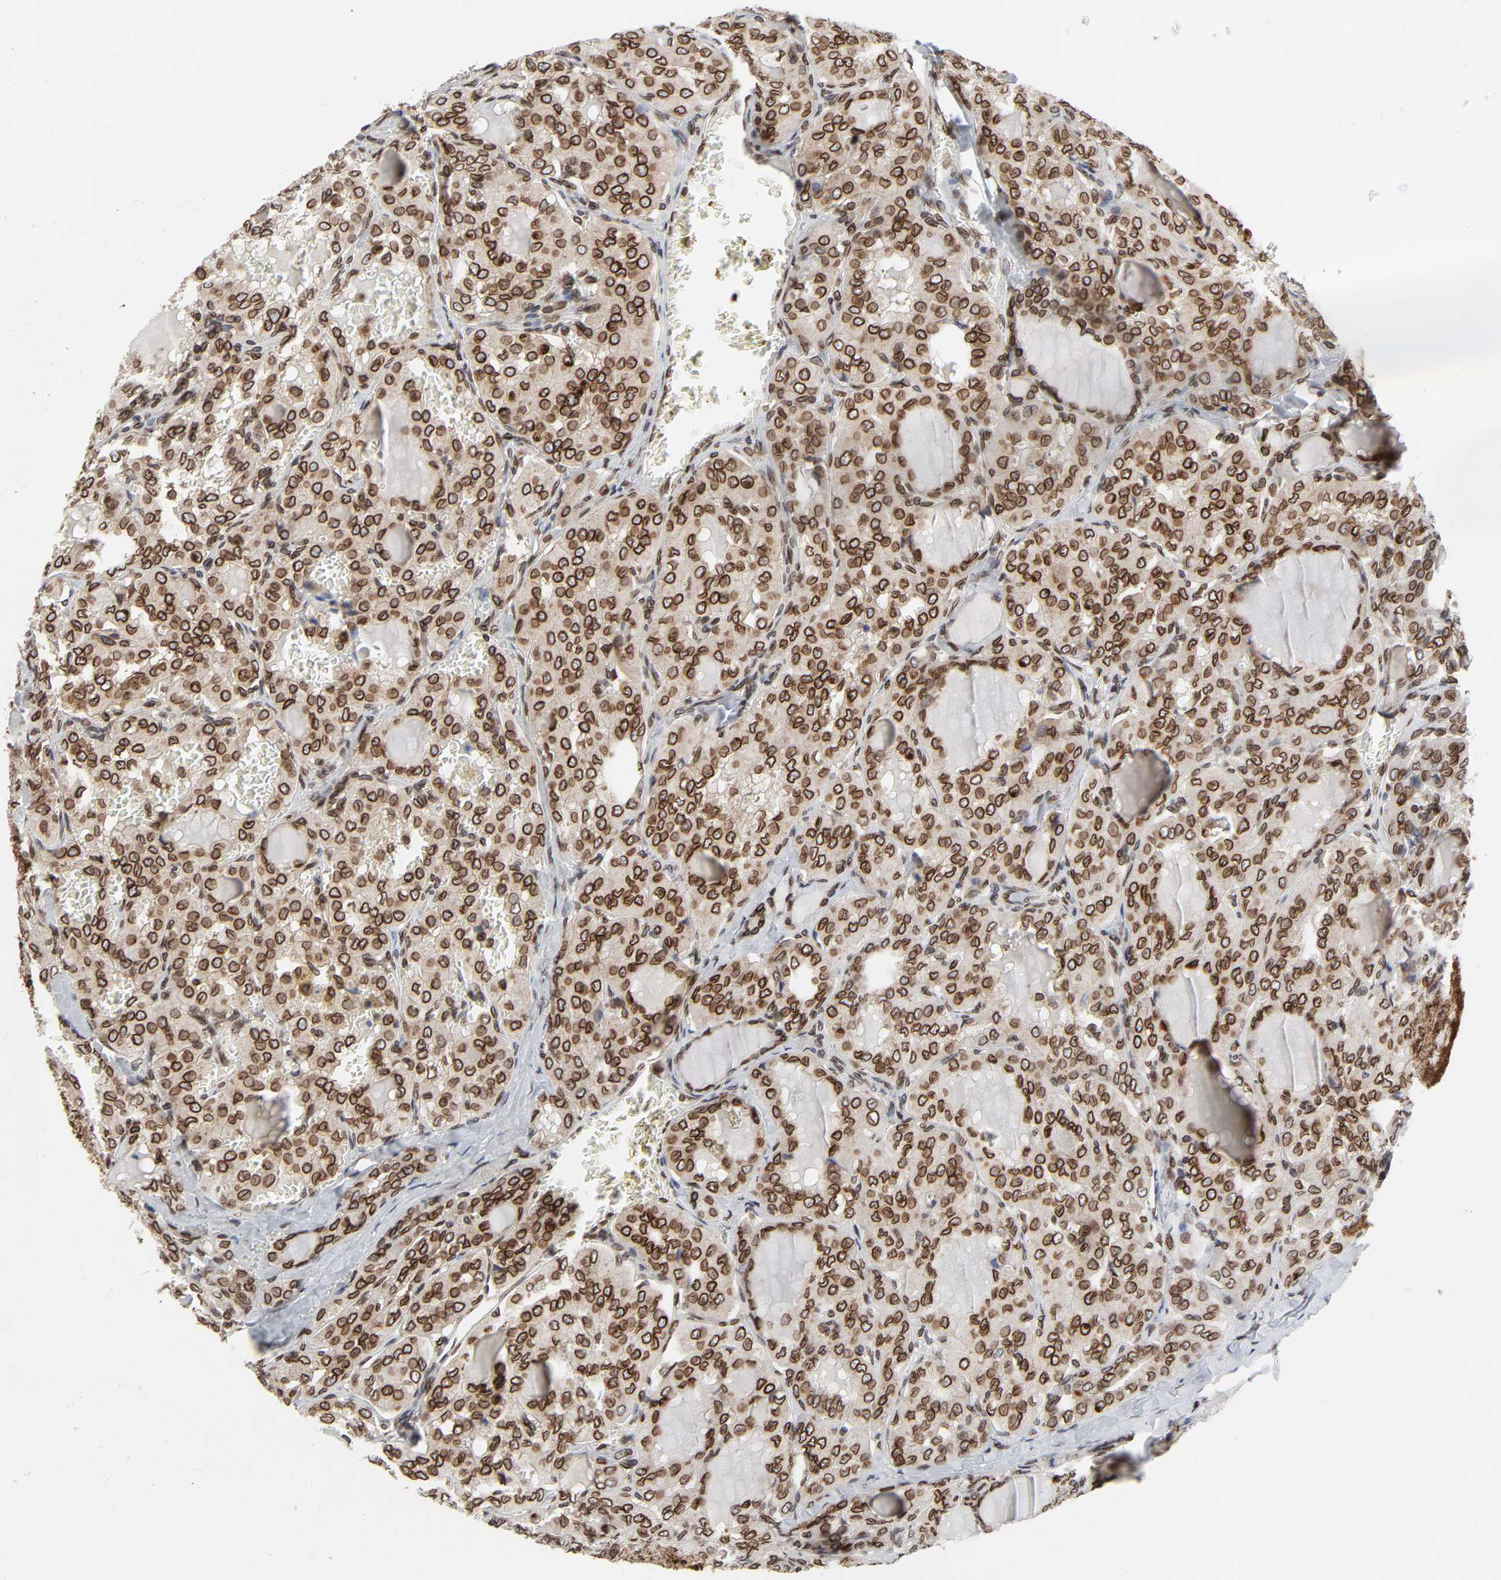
{"staining": {"intensity": "strong", "quantity": ">75%", "location": "cytoplasmic/membranous,nuclear"}, "tissue": "thyroid cancer", "cell_type": "Tumor cells", "image_type": "cancer", "snomed": [{"axis": "morphology", "description": "Papillary adenocarcinoma, NOS"}, {"axis": "topography", "description": "Thyroid gland"}], "caption": "Strong cytoplasmic/membranous and nuclear expression is present in approximately >75% of tumor cells in thyroid cancer. The staining was performed using DAB (3,3'-diaminobenzidine) to visualize the protein expression in brown, while the nuclei were stained in blue with hematoxylin (Magnification: 20x).", "gene": "RANGAP1", "patient": {"sex": "male", "age": 20}}